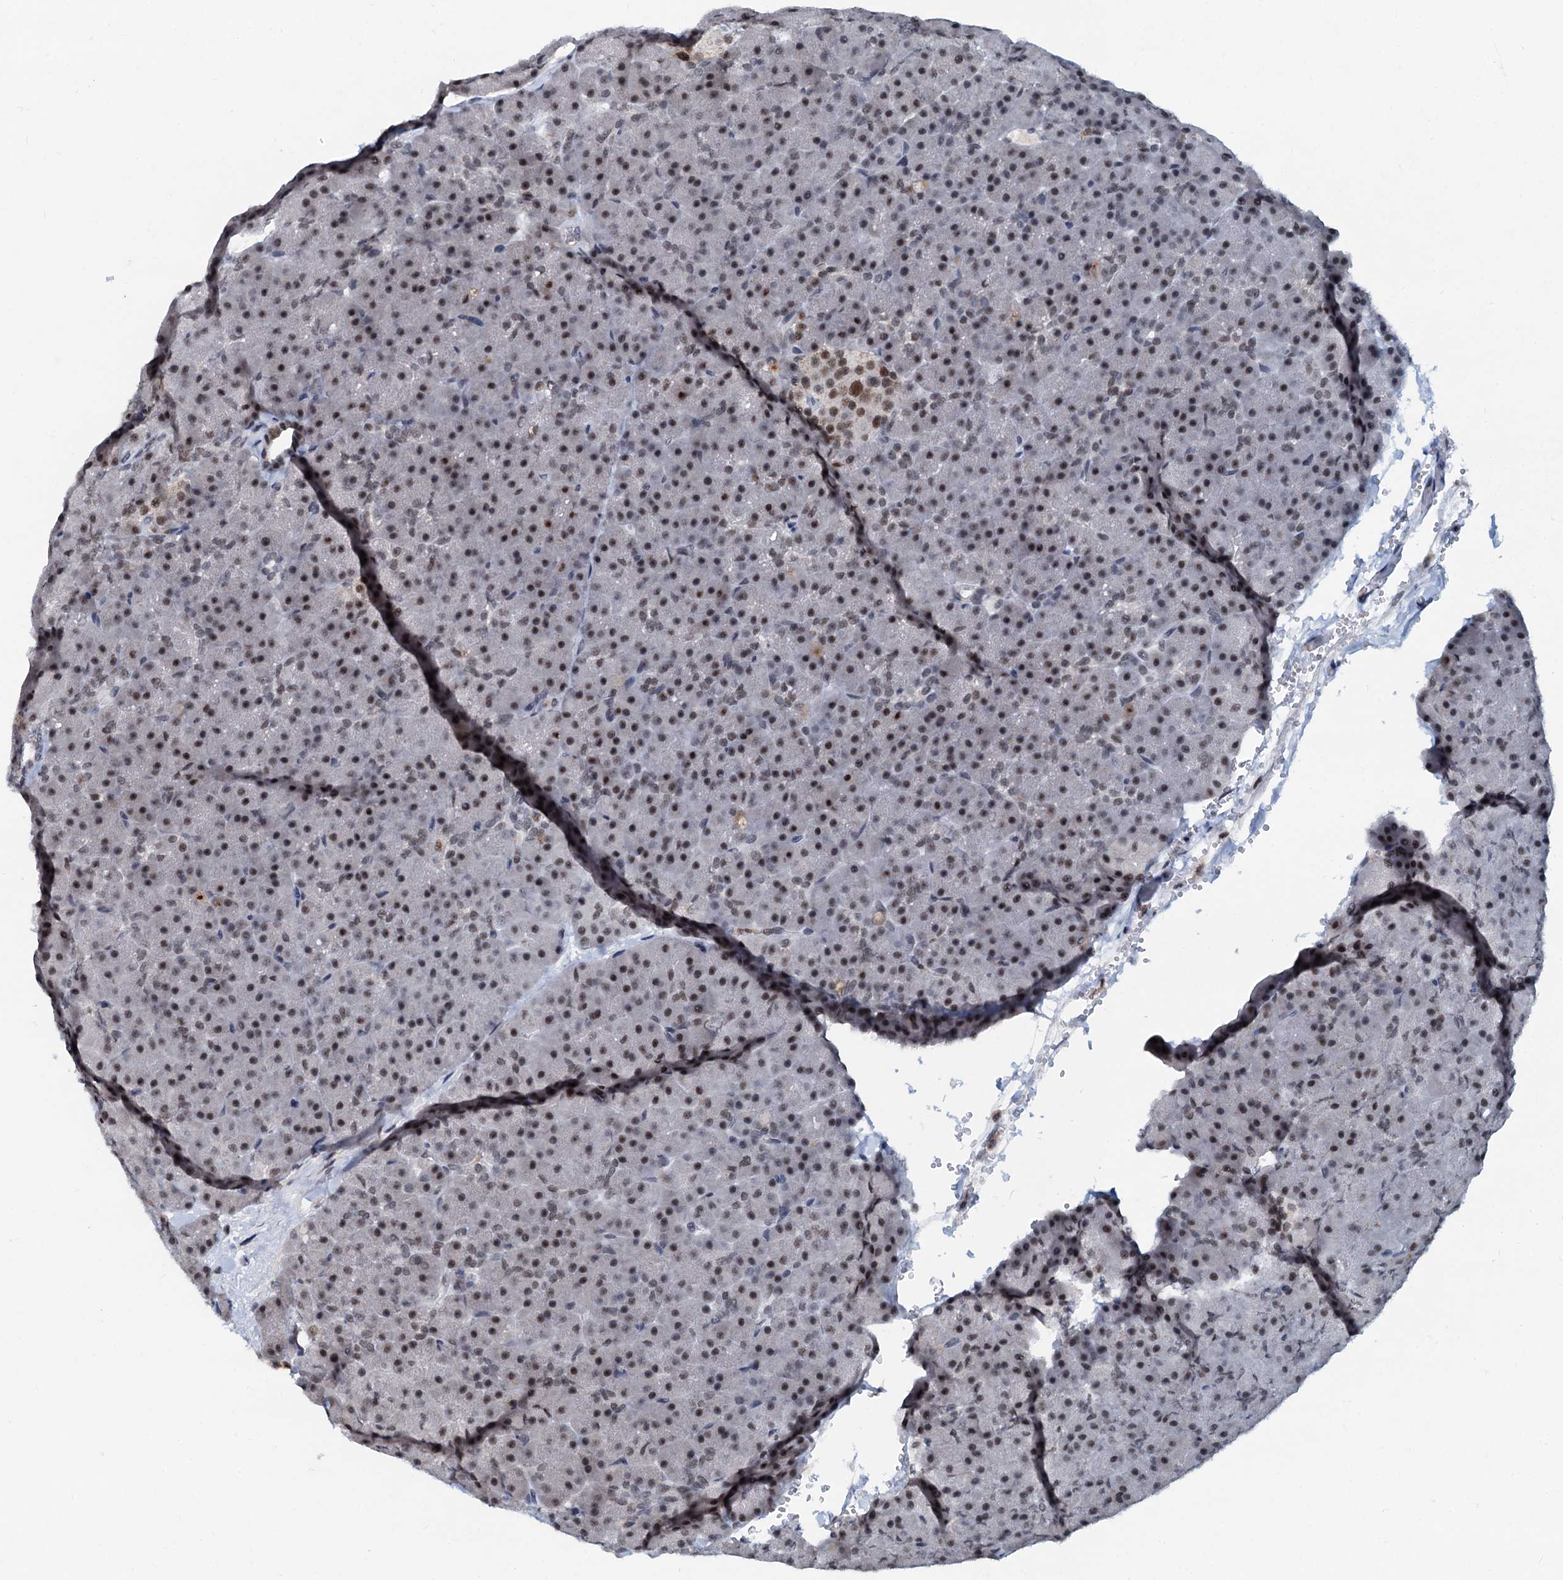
{"staining": {"intensity": "strong", "quantity": ">75%", "location": "nuclear"}, "tissue": "pancreas", "cell_type": "Exocrine glandular cells", "image_type": "normal", "snomed": [{"axis": "morphology", "description": "Normal tissue, NOS"}, {"axis": "topography", "description": "Pancreas"}], "caption": "Protein staining shows strong nuclear expression in approximately >75% of exocrine glandular cells in benign pancreas. (Brightfield microscopy of DAB IHC at high magnification).", "gene": "SNRPD1", "patient": {"sex": "male", "age": 36}}